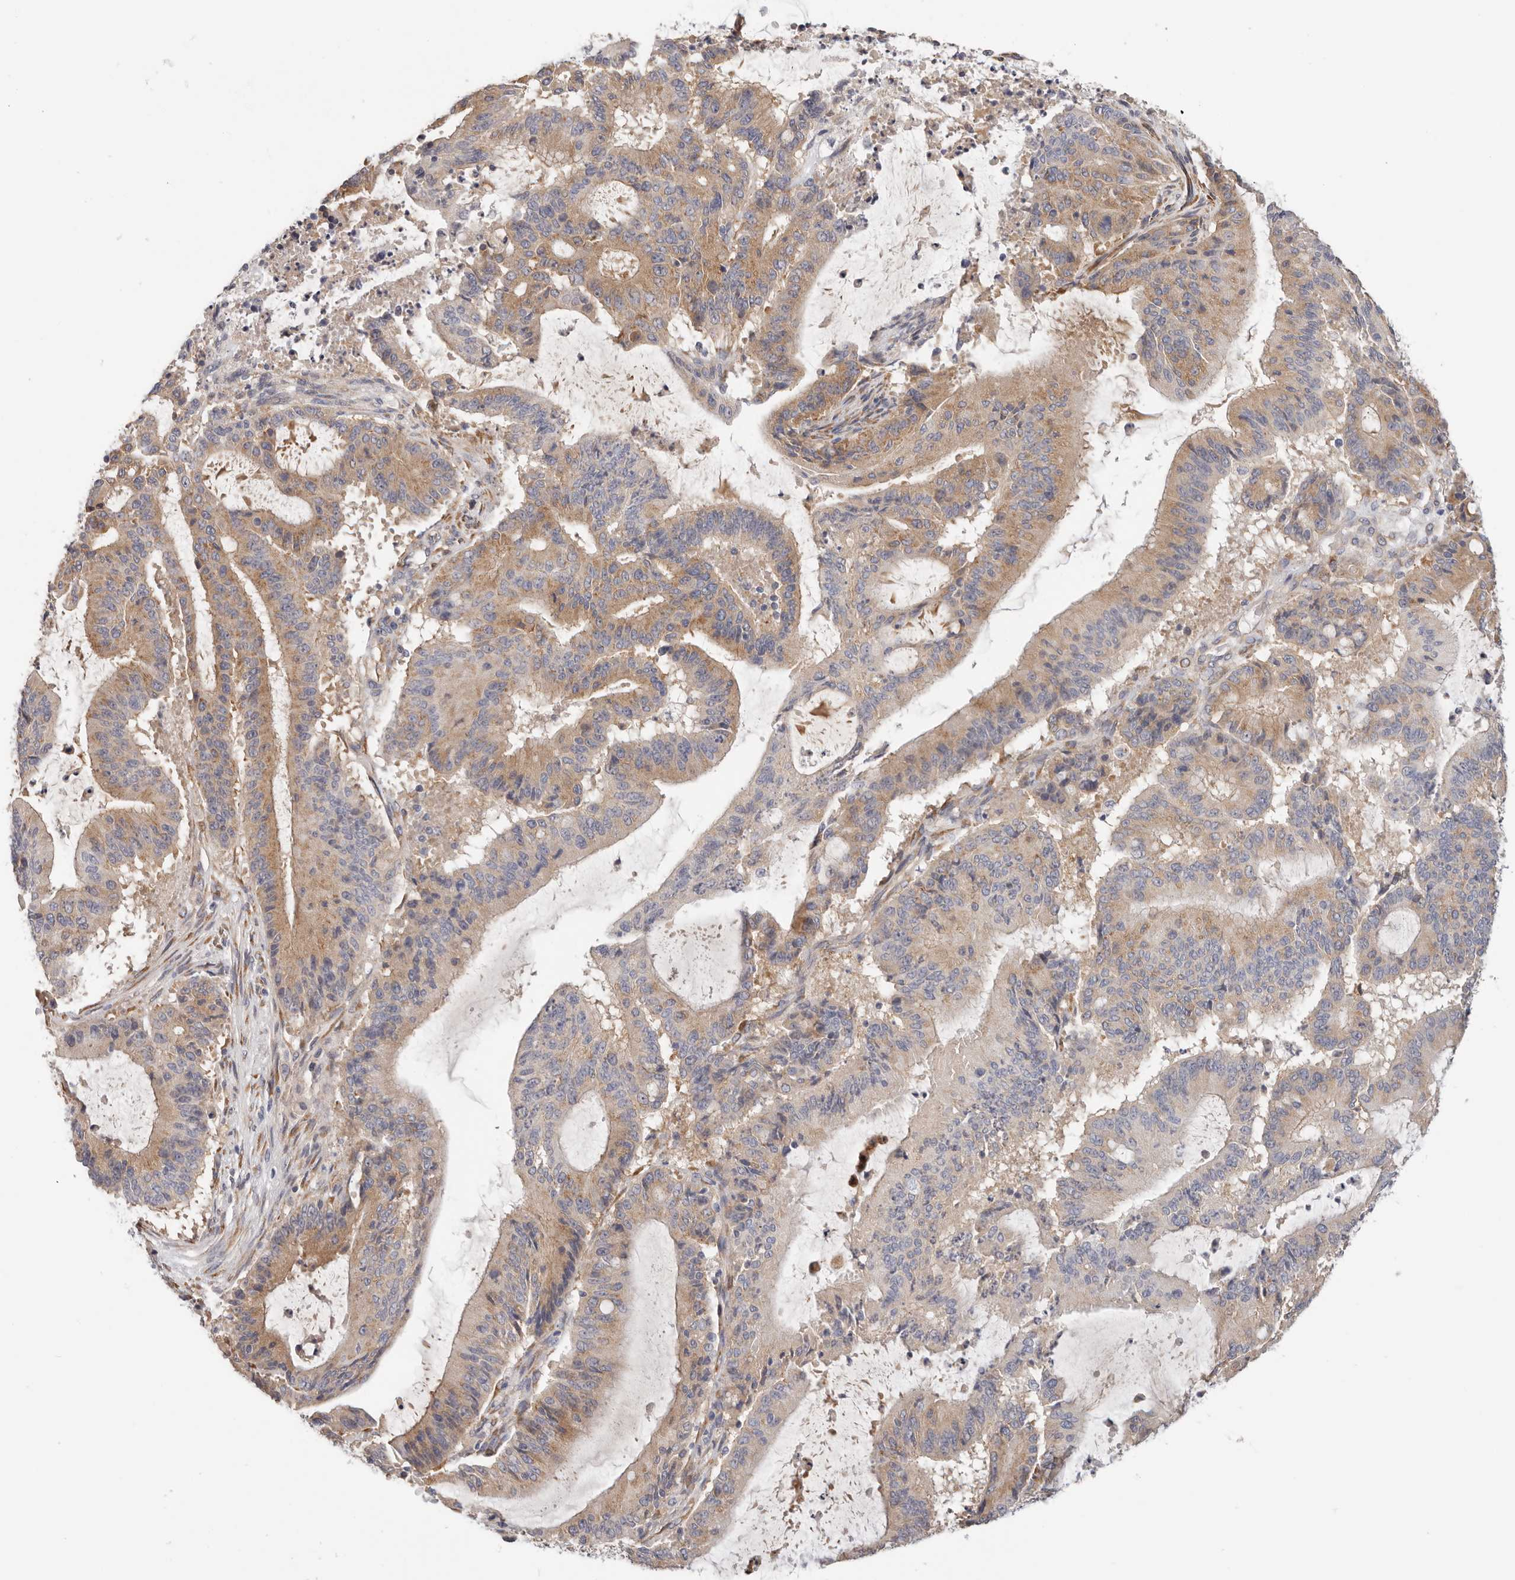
{"staining": {"intensity": "moderate", "quantity": "25%-75%", "location": "cytoplasmic/membranous"}, "tissue": "liver cancer", "cell_type": "Tumor cells", "image_type": "cancer", "snomed": [{"axis": "morphology", "description": "Normal tissue, NOS"}, {"axis": "morphology", "description": "Cholangiocarcinoma"}, {"axis": "topography", "description": "Liver"}, {"axis": "topography", "description": "Peripheral nerve tissue"}], "caption": "Cholangiocarcinoma (liver) stained with a brown dye demonstrates moderate cytoplasmic/membranous positive positivity in about 25%-75% of tumor cells.", "gene": "AFDN", "patient": {"sex": "female", "age": 73}}